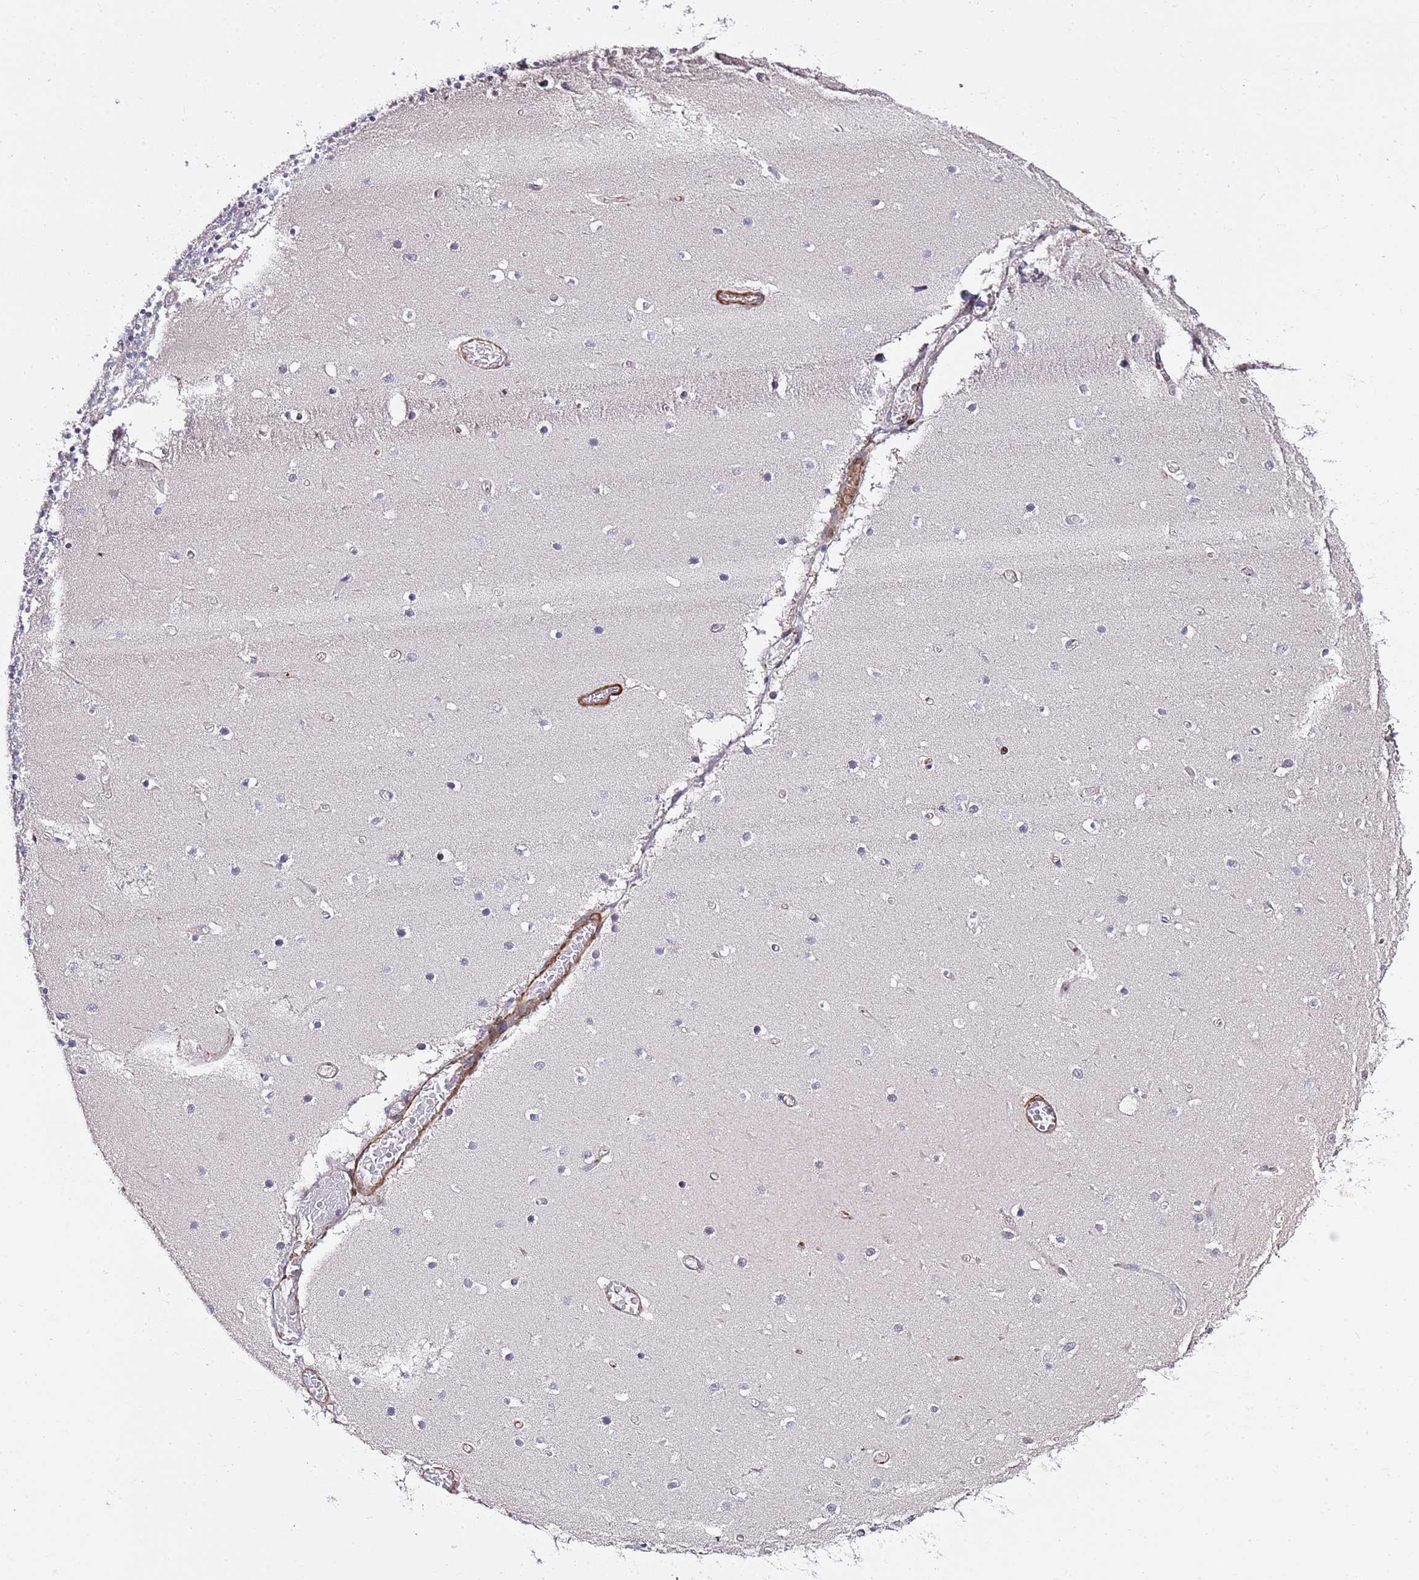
{"staining": {"intensity": "negative", "quantity": "none", "location": "none"}, "tissue": "cerebellum", "cell_type": "Cells in granular layer", "image_type": "normal", "snomed": [{"axis": "morphology", "description": "Normal tissue, NOS"}, {"axis": "topography", "description": "Cerebellum"}], "caption": "Immunohistochemical staining of normal cerebellum reveals no significant expression in cells in granular layer.", "gene": "EPS8L1", "patient": {"sex": "female", "age": 28}}